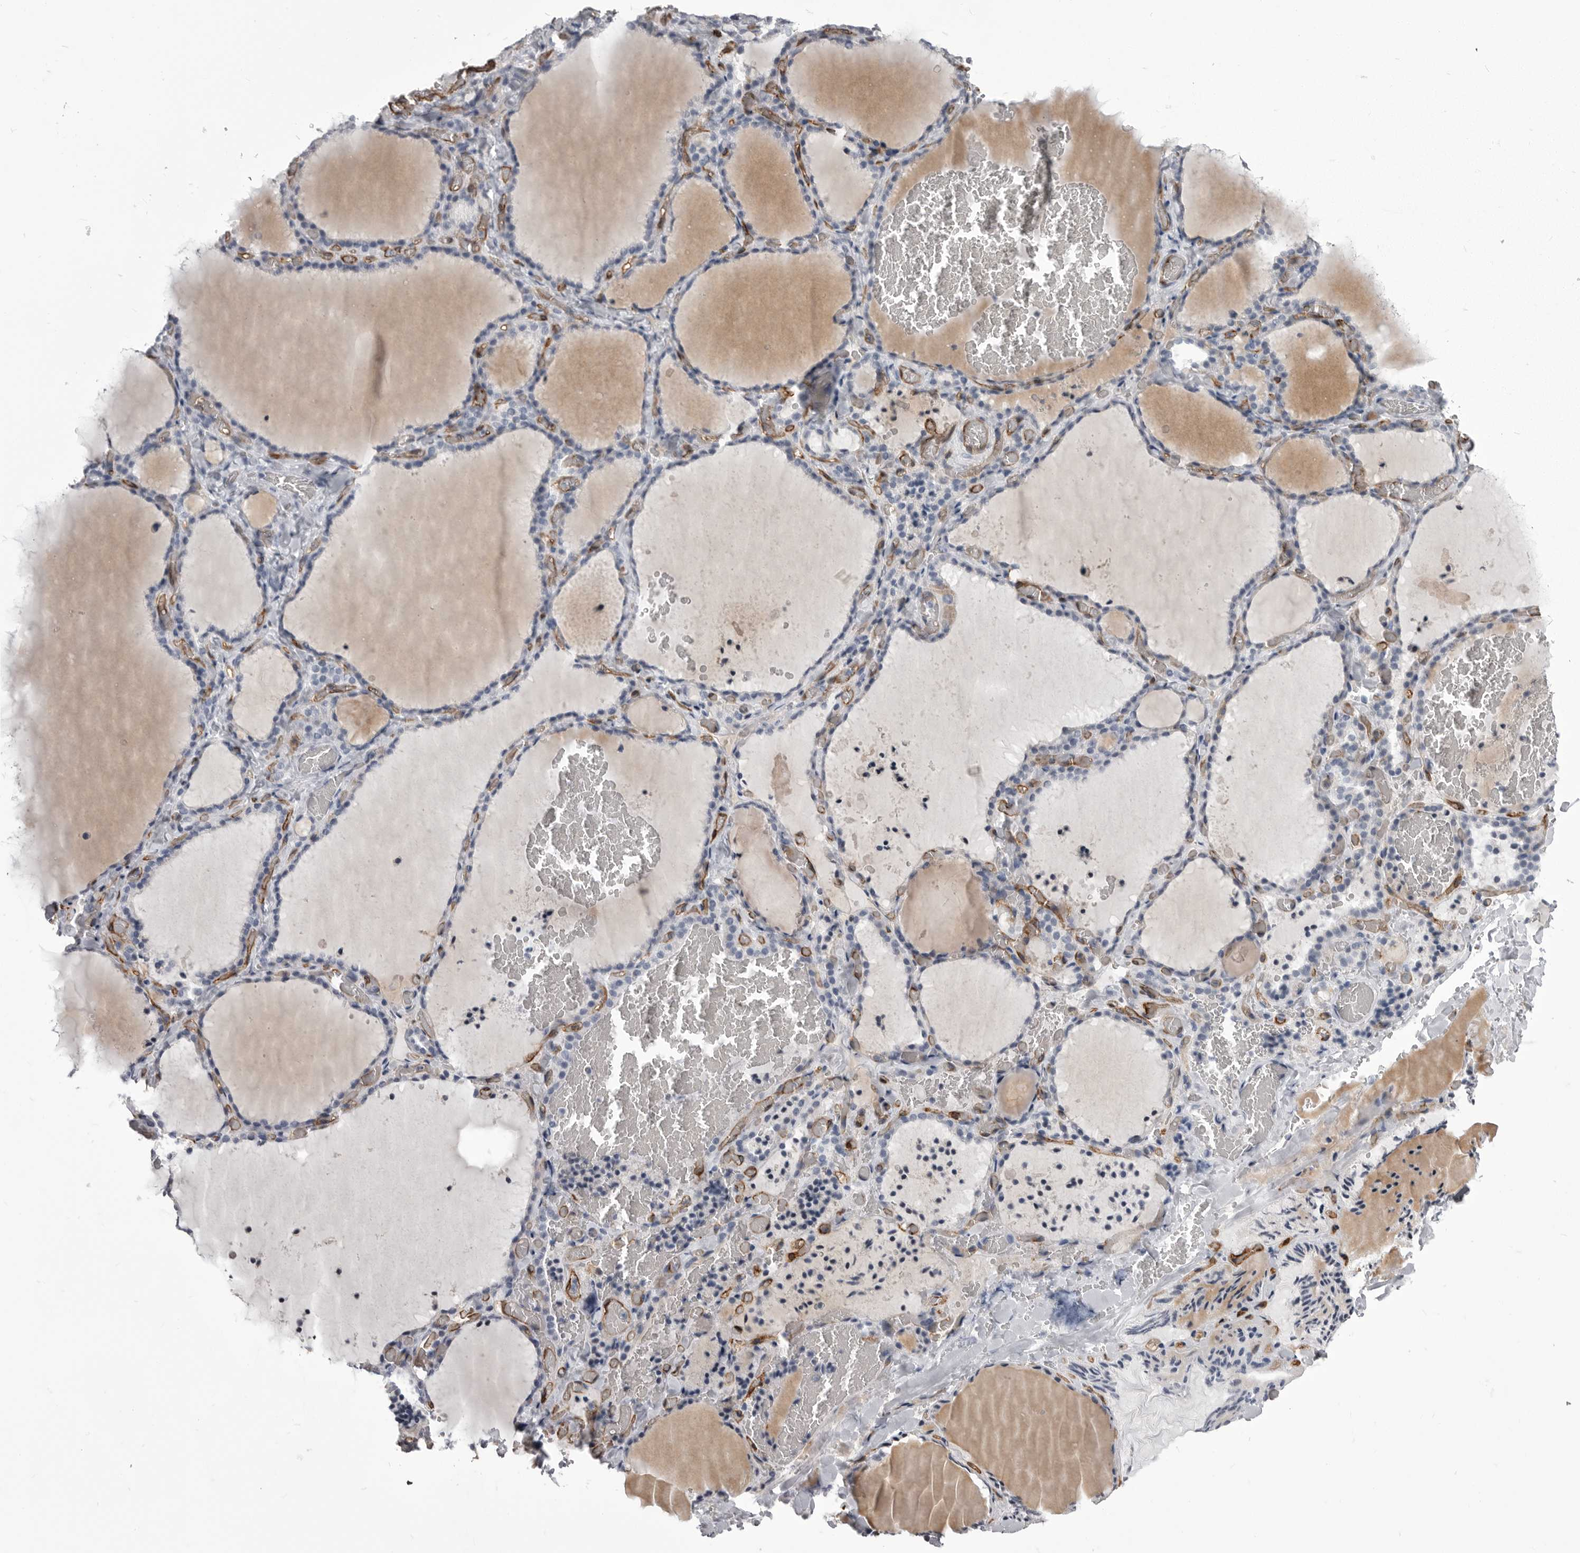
{"staining": {"intensity": "negative", "quantity": "none", "location": "none"}, "tissue": "thyroid gland", "cell_type": "Glandular cells", "image_type": "normal", "snomed": [{"axis": "morphology", "description": "Normal tissue, NOS"}, {"axis": "topography", "description": "Thyroid gland"}], "caption": "IHC histopathology image of benign thyroid gland: human thyroid gland stained with DAB (3,3'-diaminobenzidine) displays no significant protein staining in glandular cells.", "gene": "OPLAH", "patient": {"sex": "female", "age": 22}}